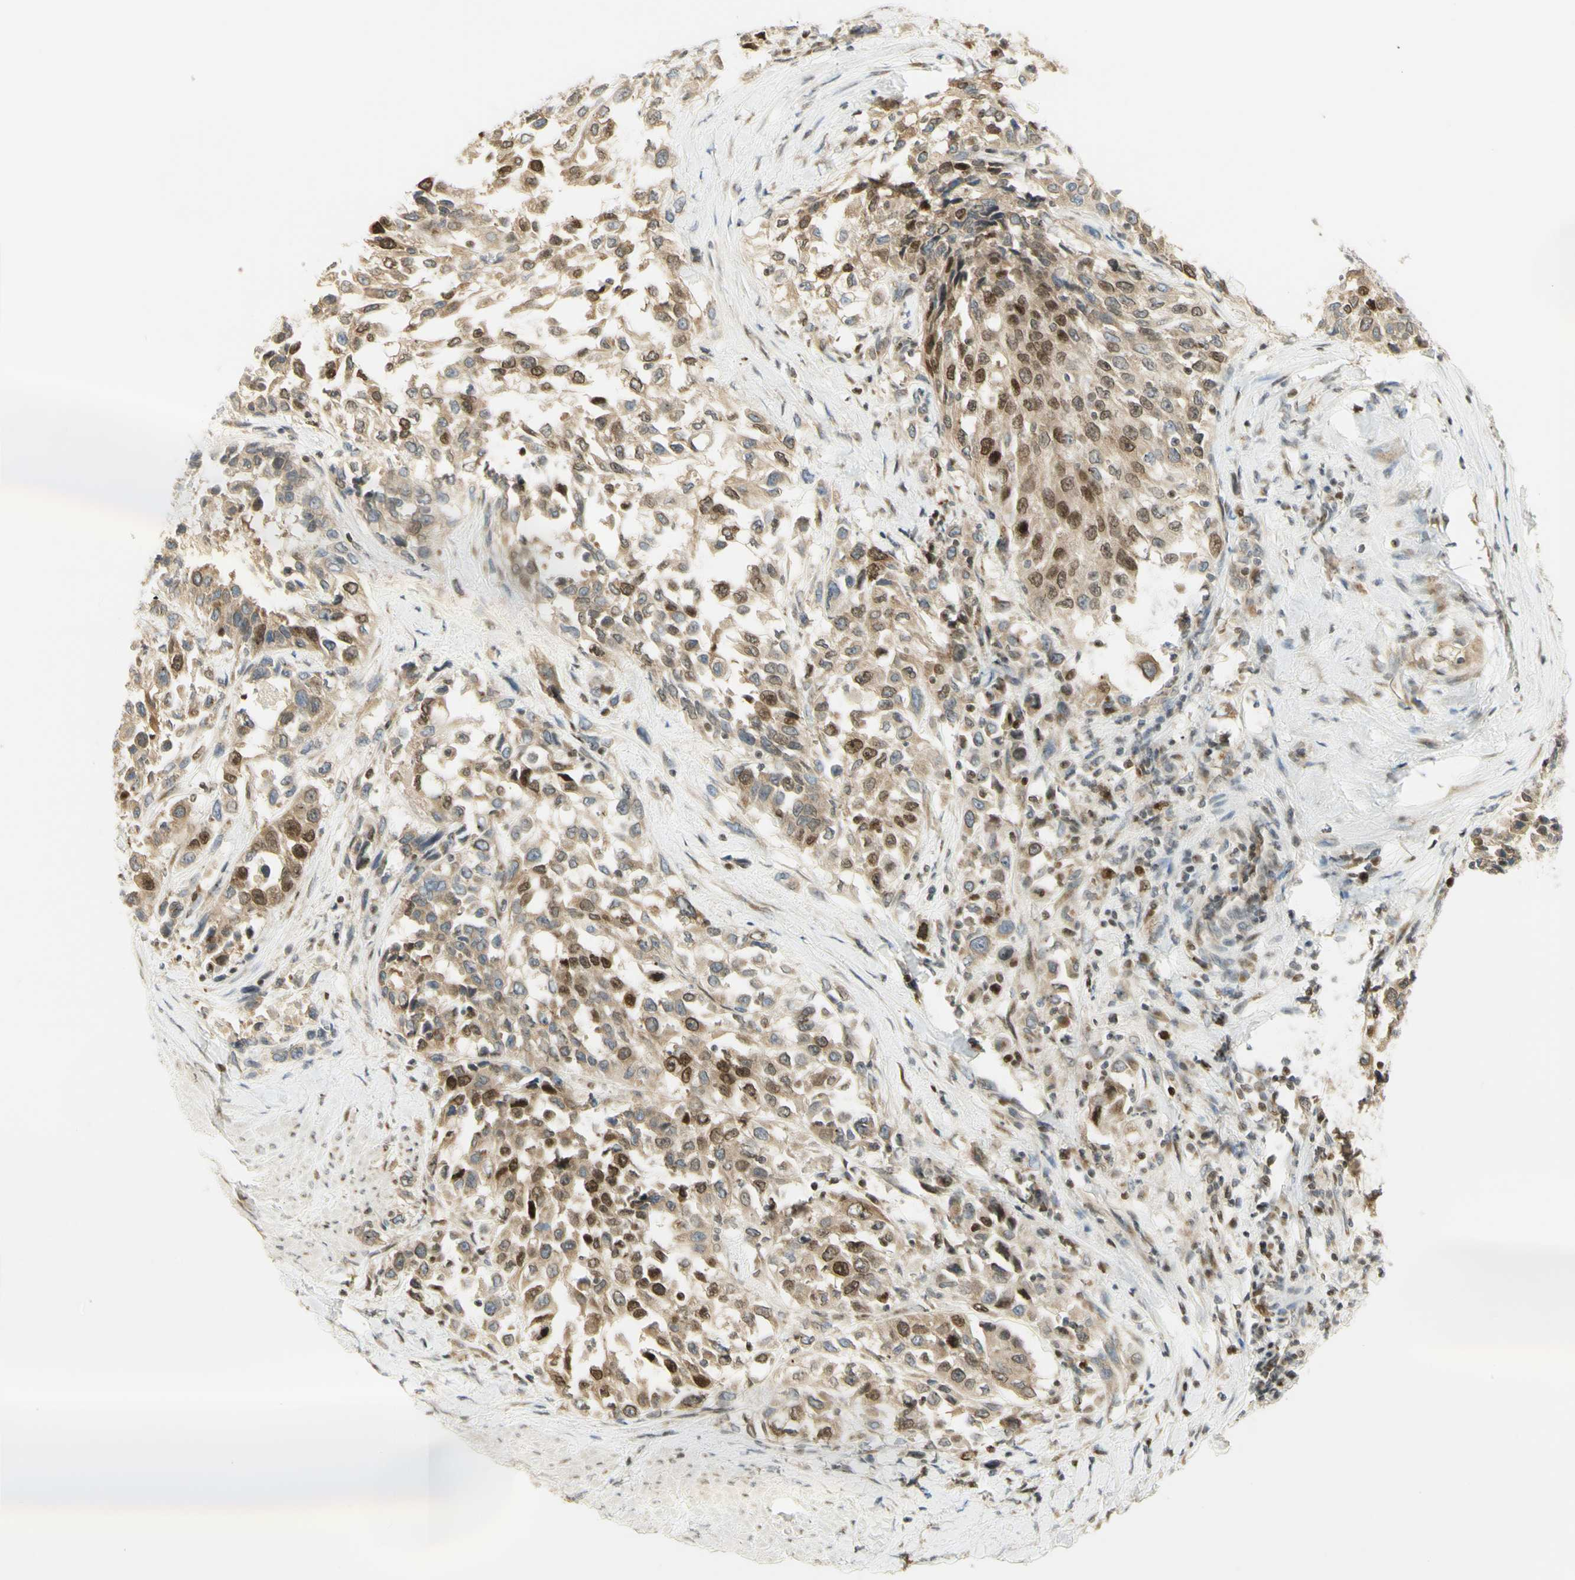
{"staining": {"intensity": "strong", "quantity": "<25%", "location": "cytoplasmic/membranous,nuclear"}, "tissue": "urothelial cancer", "cell_type": "Tumor cells", "image_type": "cancer", "snomed": [{"axis": "morphology", "description": "Urothelial carcinoma, High grade"}, {"axis": "topography", "description": "Urinary bladder"}], "caption": "Immunohistochemical staining of human urothelial cancer reveals medium levels of strong cytoplasmic/membranous and nuclear protein positivity in approximately <25% of tumor cells. Using DAB (brown) and hematoxylin (blue) stains, captured at high magnification using brightfield microscopy.", "gene": "KIF11", "patient": {"sex": "female", "age": 80}}